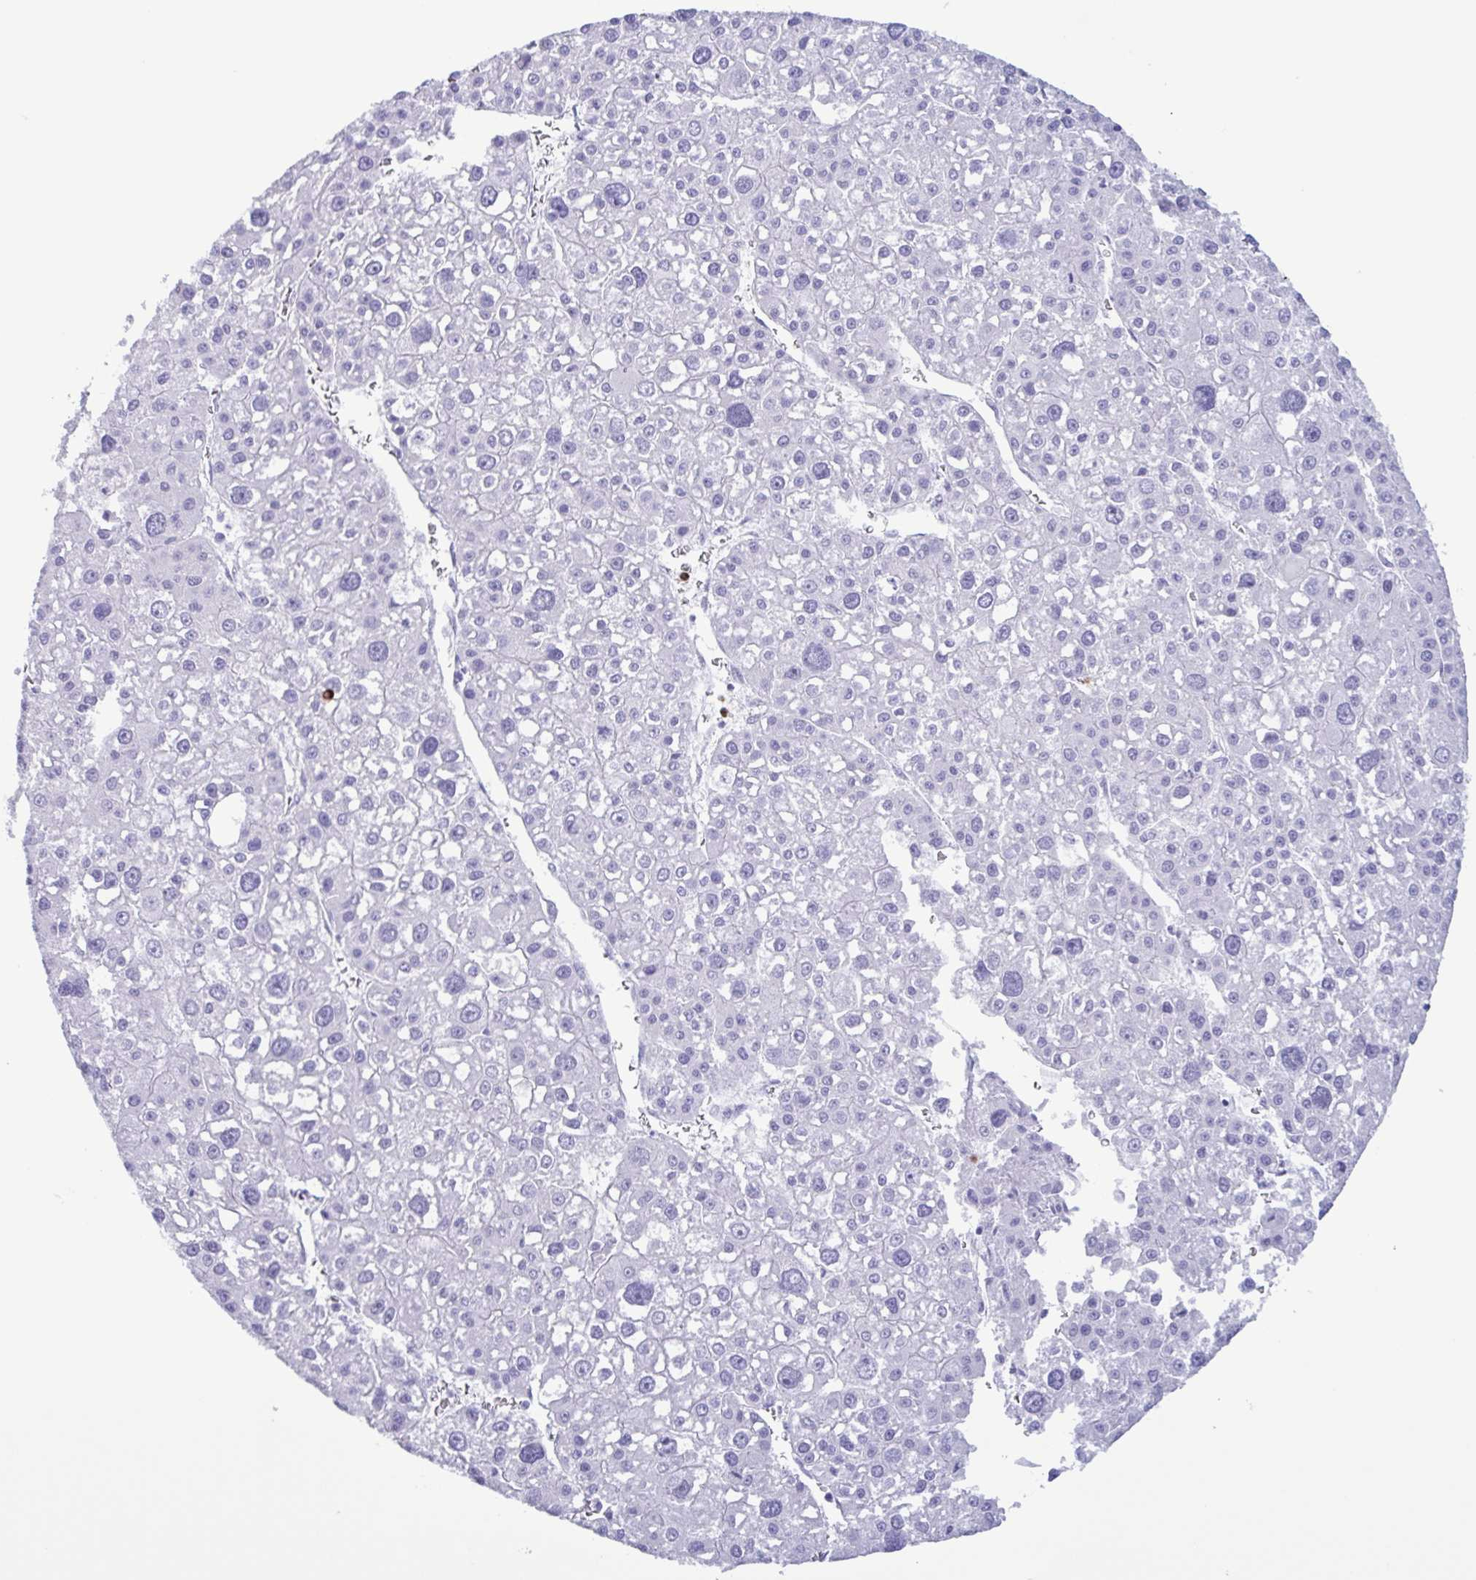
{"staining": {"intensity": "negative", "quantity": "none", "location": "none"}, "tissue": "liver cancer", "cell_type": "Tumor cells", "image_type": "cancer", "snomed": [{"axis": "morphology", "description": "Carcinoma, Hepatocellular, NOS"}, {"axis": "topography", "description": "Liver"}], "caption": "Immunohistochemistry (IHC) histopathology image of liver cancer stained for a protein (brown), which exhibits no staining in tumor cells.", "gene": "LTF", "patient": {"sex": "male", "age": 73}}